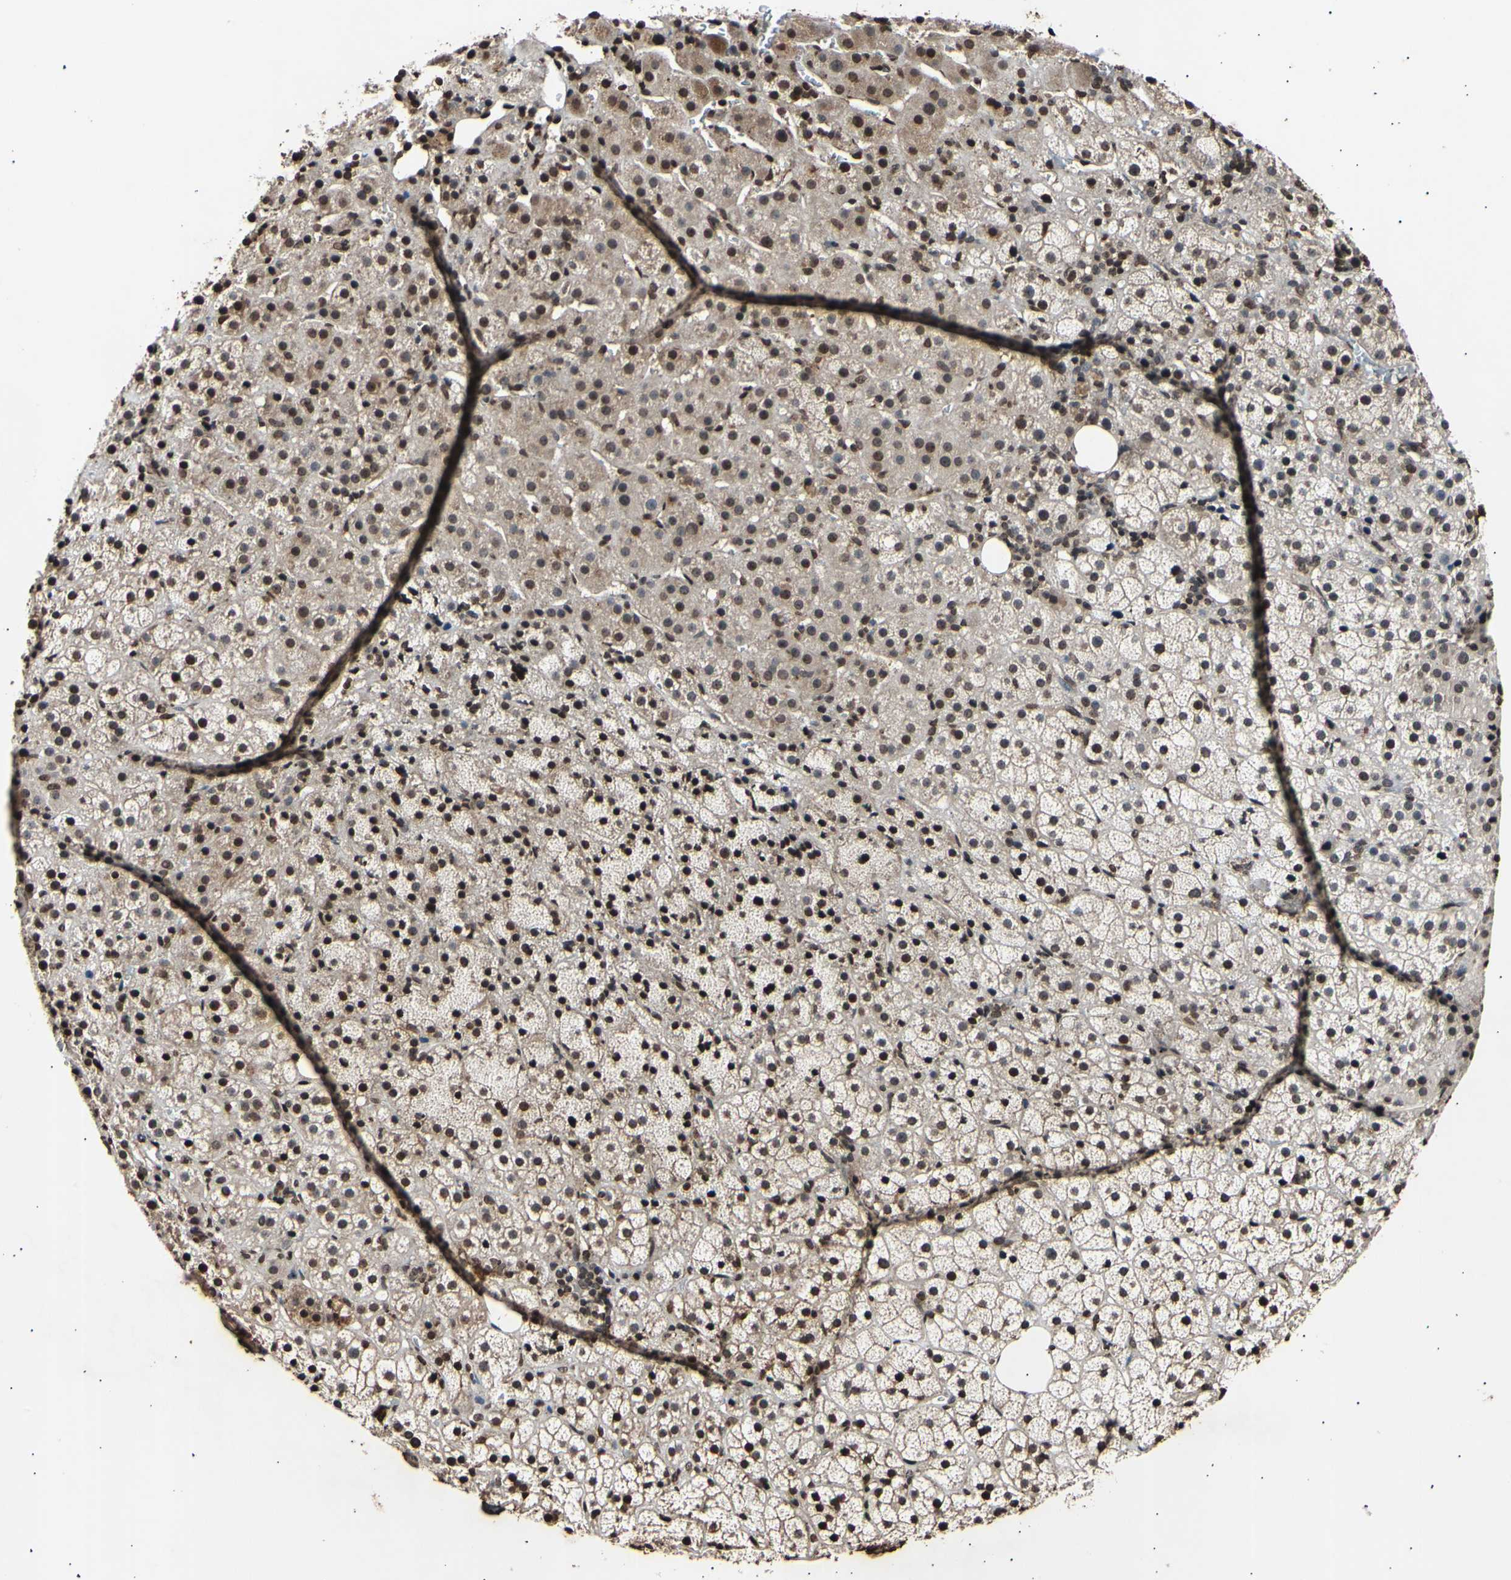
{"staining": {"intensity": "moderate", "quantity": ">75%", "location": "cytoplasmic/membranous,nuclear"}, "tissue": "adrenal gland", "cell_type": "Glandular cells", "image_type": "normal", "snomed": [{"axis": "morphology", "description": "Normal tissue, NOS"}, {"axis": "topography", "description": "Adrenal gland"}], "caption": "Moderate cytoplasmic/membranous,nuclear expression is seen in approximately >75% of glandular cells in normal adrenal gland.", "gene": "ANAPC7", "patient": {"sex": "female", "age": 57}}